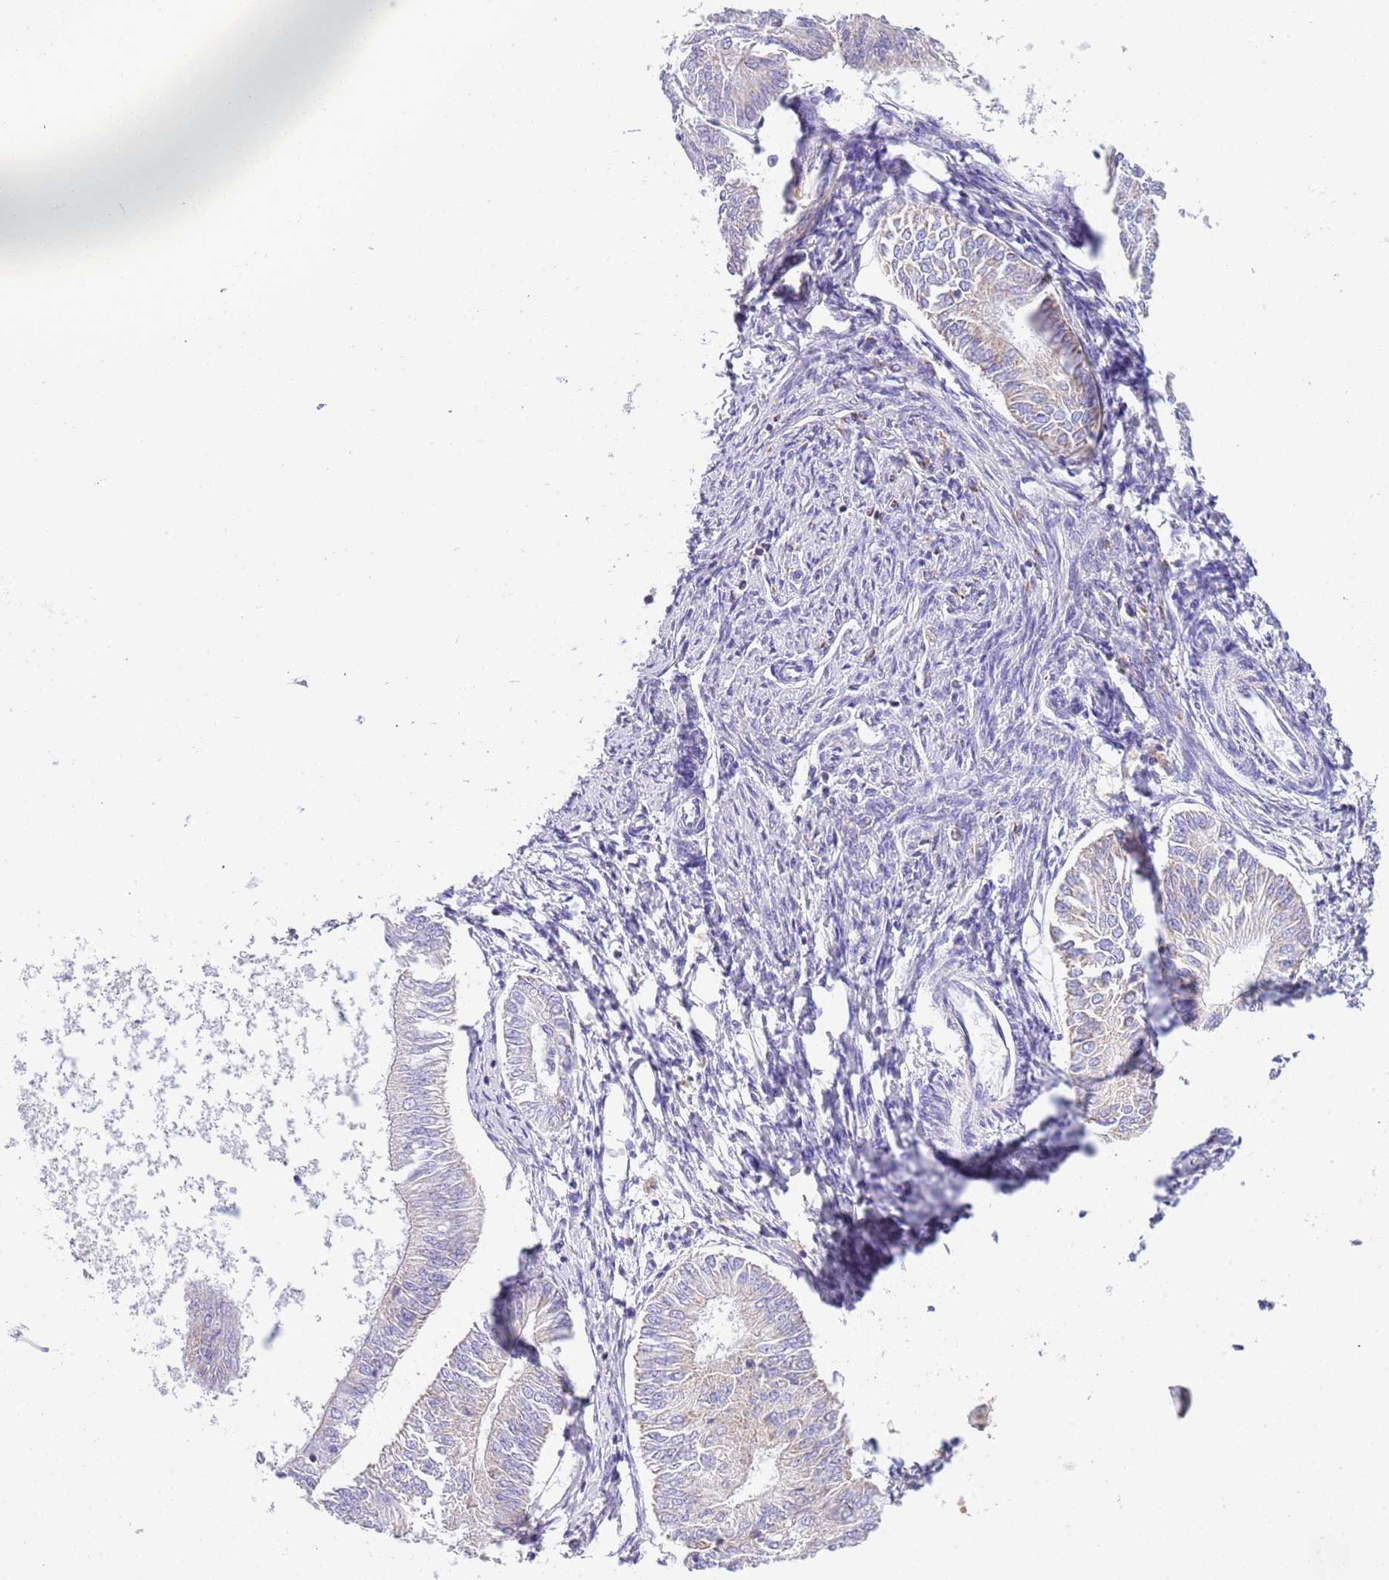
{"staining": {"intensity": "negative", "quantity": "none", "location": "none"}, "tissue": "endometrial cancer", "cell_type": "Tumor cells", "image_type": "cancer", "snomed": [{"axis": "morphology", "description": "Adenocarcinoma, NOS"}, {"axis": "topography", "description": "Endometrium"}], "caption": "The IHC photomicrograph has no significant positivity in tumor cells of endometrial adenocarcinoma tissue.", "gene": "SUCLG2", "patient": {"sex": "female", "age": 58}}